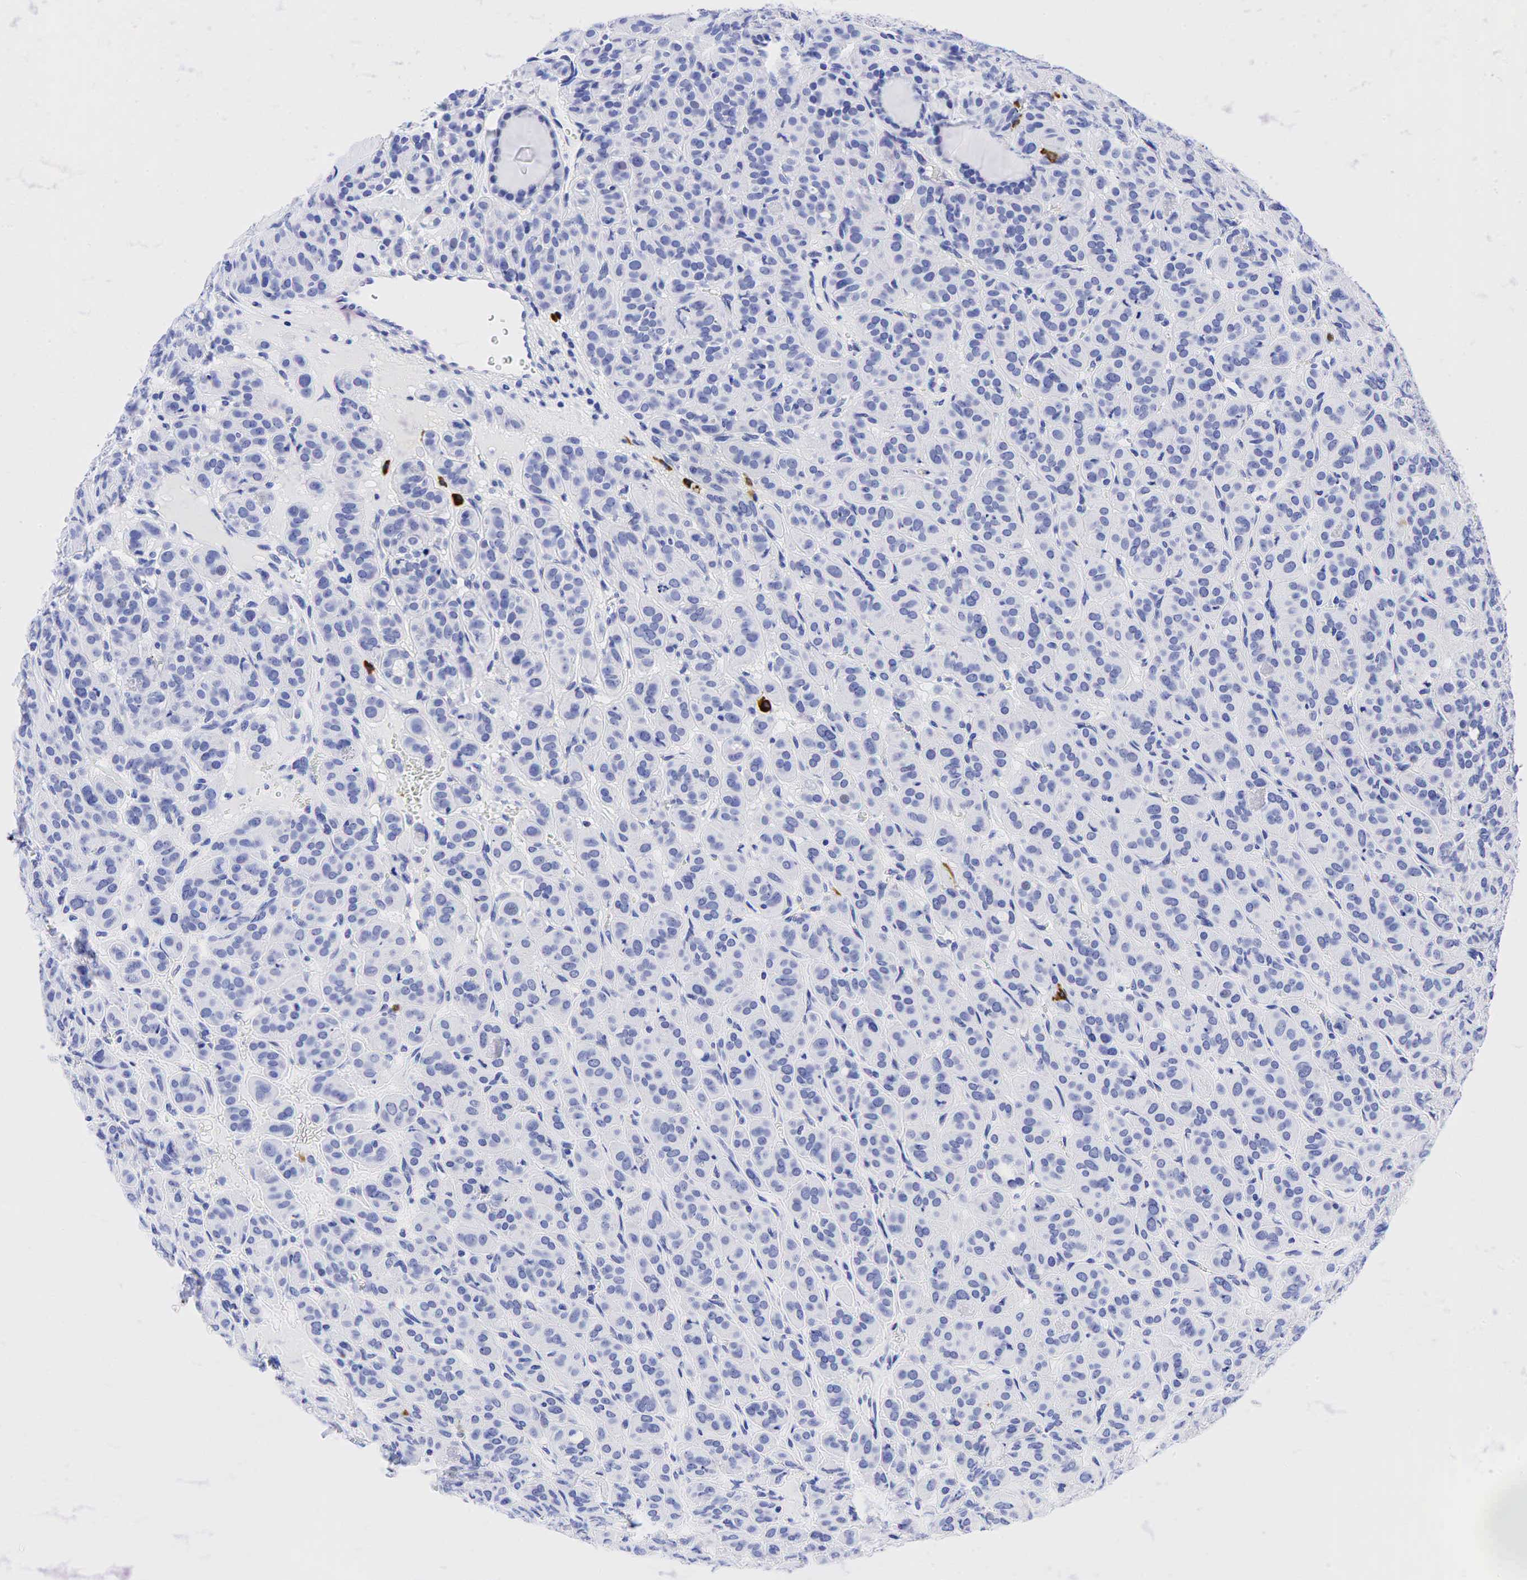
{"staining": {"intensity": "weak", "quantity": "<25%", "location": "nuclear"}, "tissue": "thyroid cancer", "cell_type": "Tumor cells", "image_type": "cancer", "snomed": [{"axis": "morphology", "description": "Follicular adenoma carcinoma, NOS"}, {"axis": "topography", "description": "Thyroid gland"}], "caption": "DAB (3,3'-diaminobenzidine) immunohistochemical staining of thyroid cancer demonstrates no significant expression in tumor cells.", "gene": "CD79A", "patient": {"sex": "female", "age": 71}}